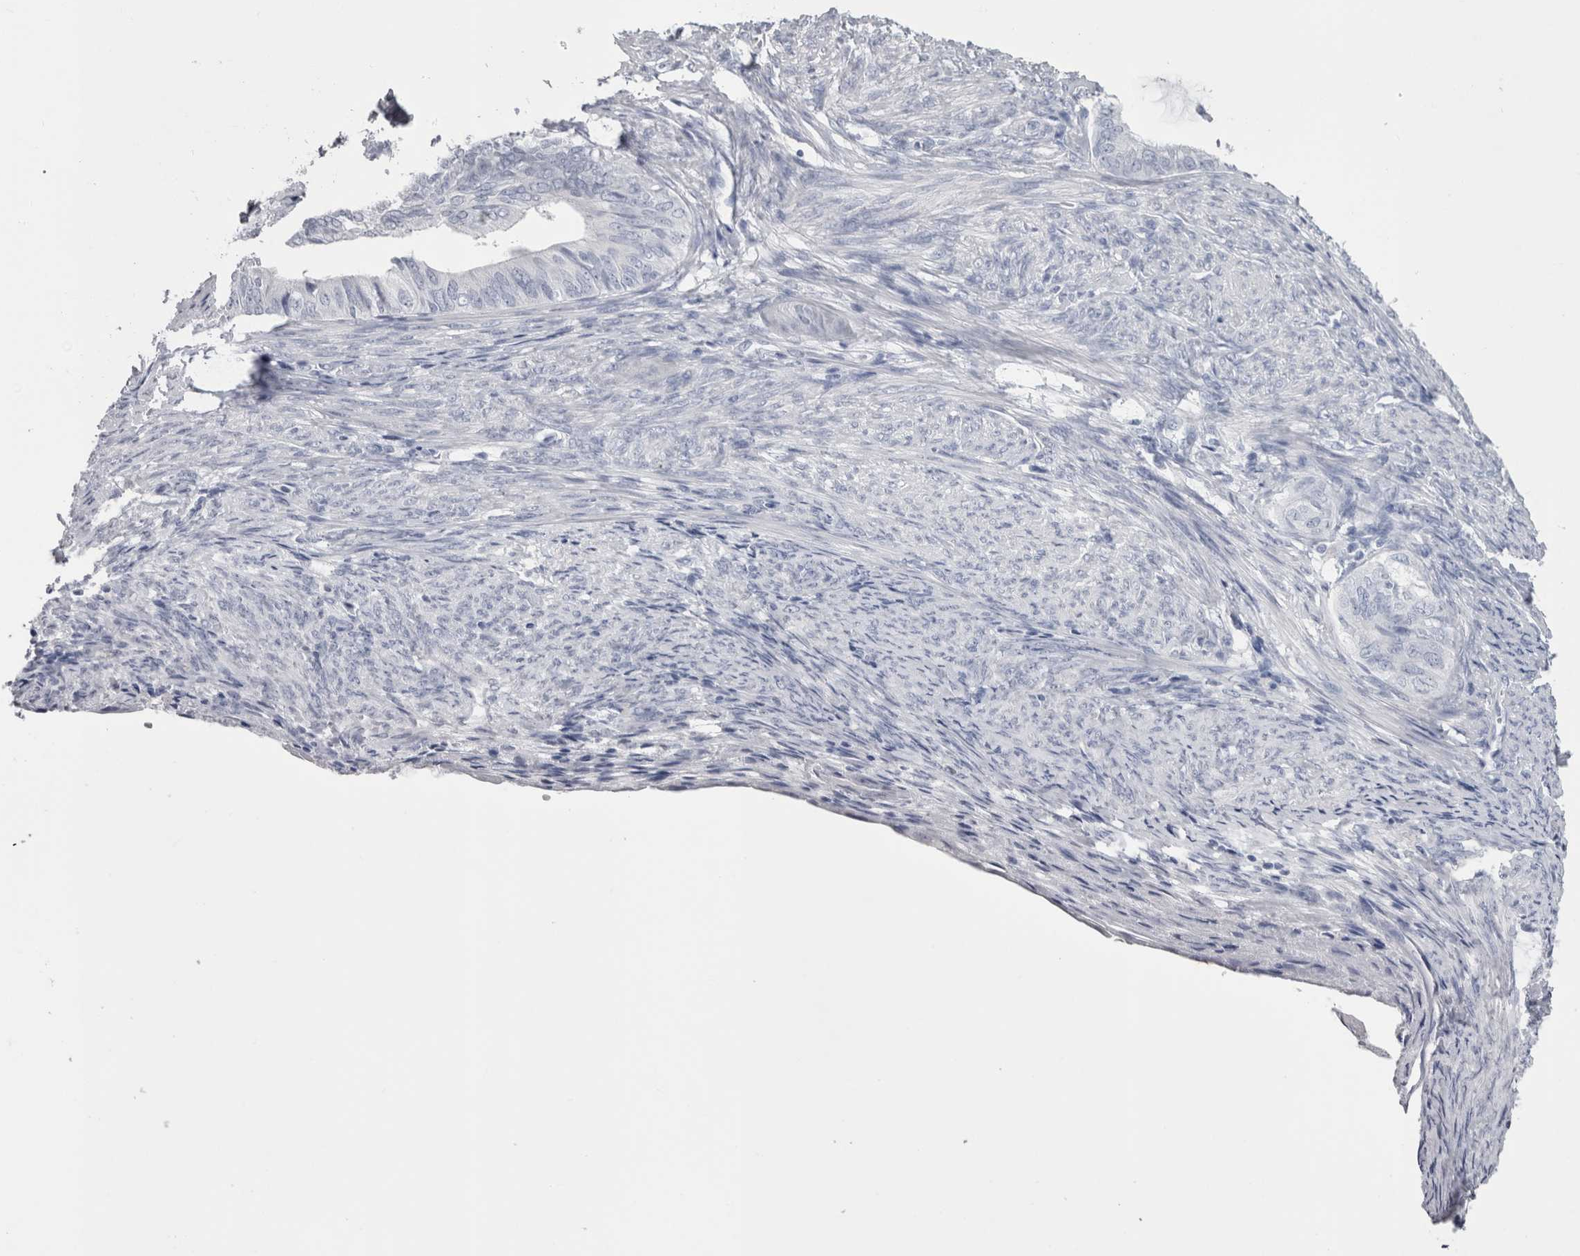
{"staining": {"intensity": "negative", "quantity": "none", "location": "none"}, "tissue": "endometrial cancer", "cell_type": "Tumor cells", "image_type": "cancer", "snomed": [{"axis": "morphology", "description": "Adenocarcinoma, NOS"}, {"axis": "topography", "description": "Endometrium"}], "caption": "High magnification brightfield microscopy of endometrial adenocarcinoma stained with DAB (brown) and counterstained with hematoxylin (blue): tumor cells show no significant expression.", "gene": "PTH", "patient": {"sex": "female", "age": 86}}